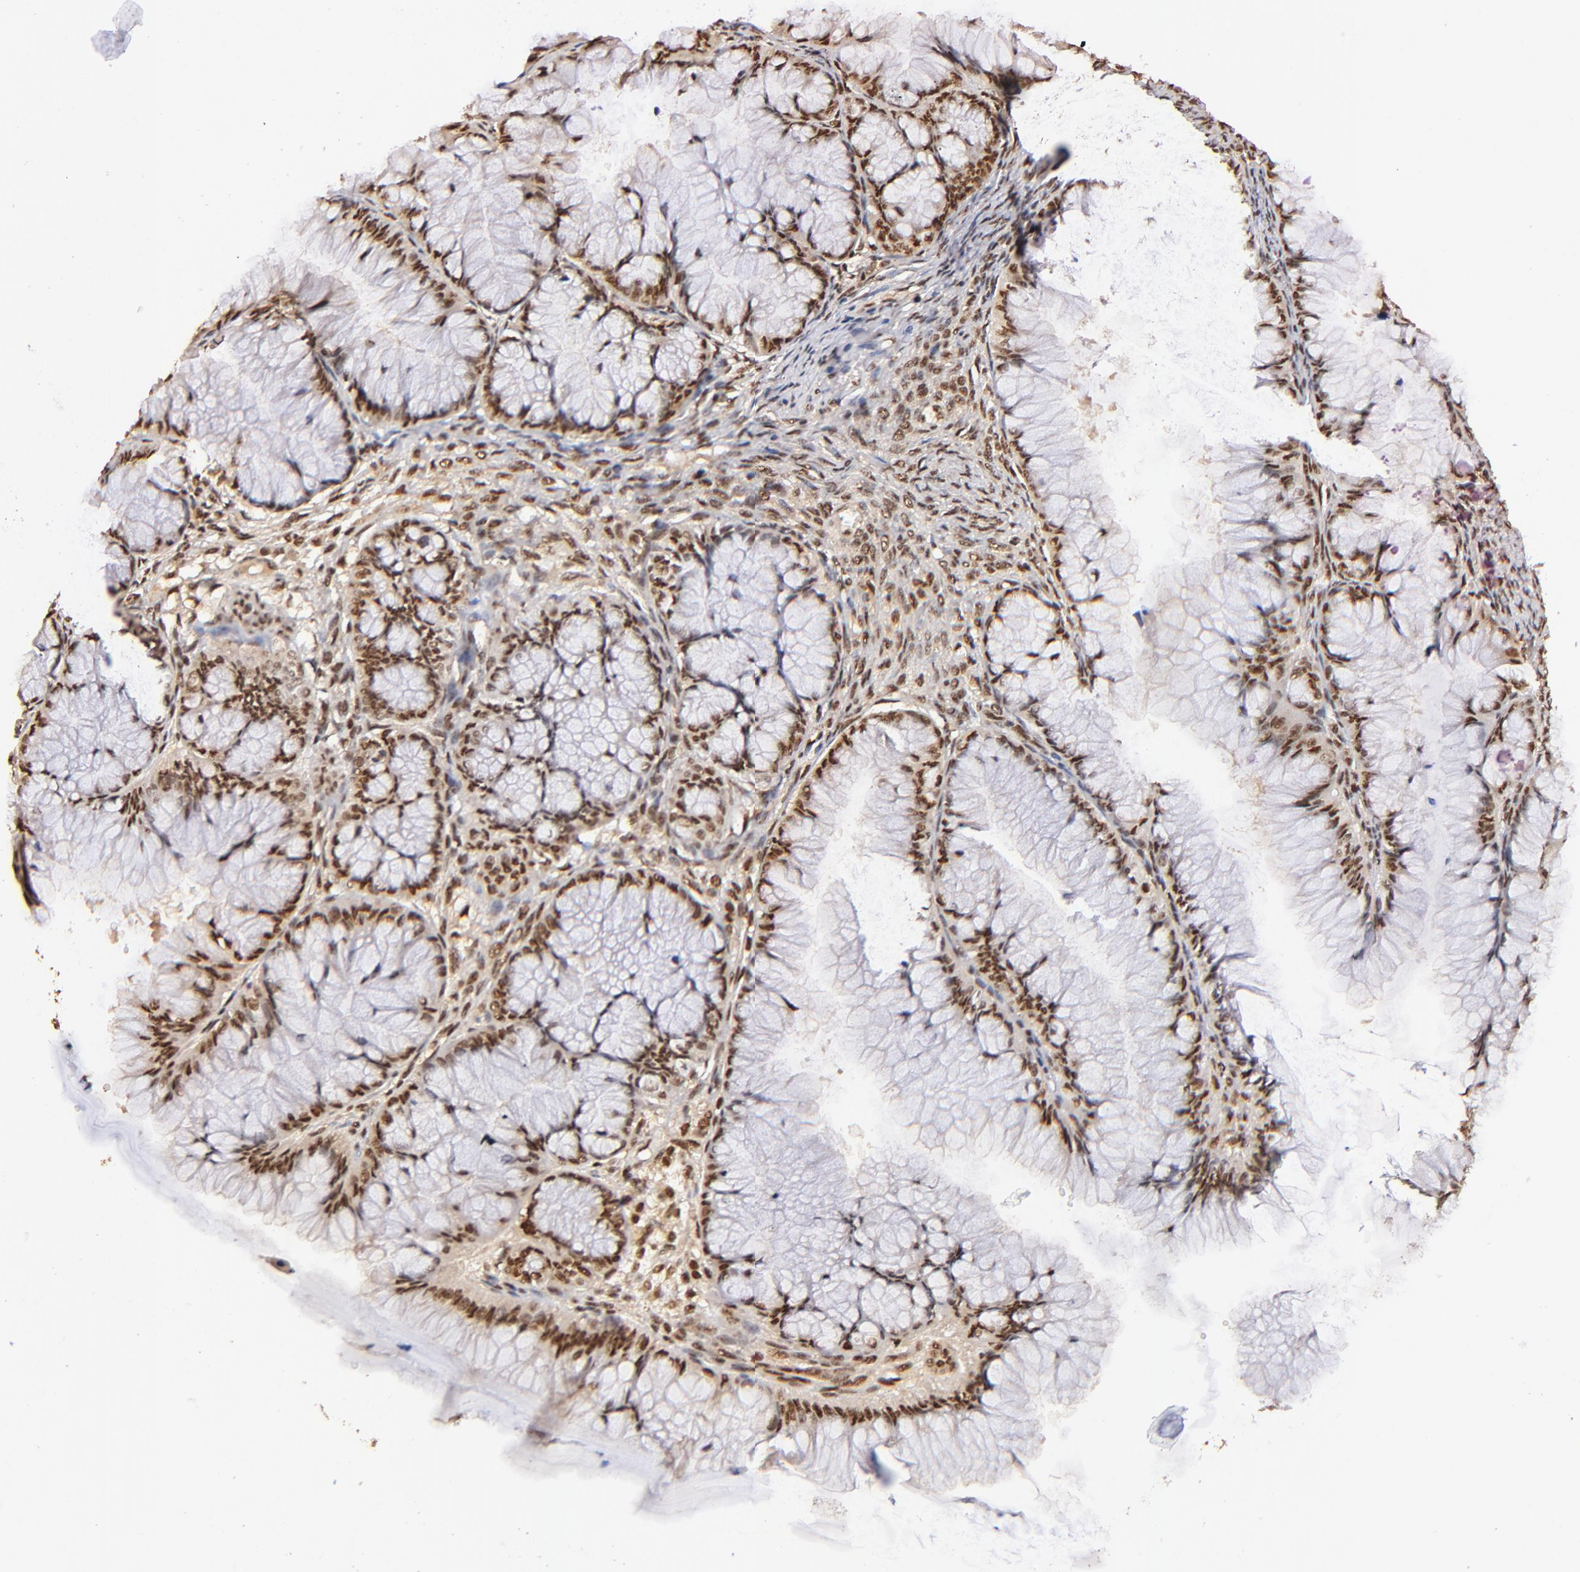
{"staining": {"intensity": "strong", "quantity": ">75%", "location": "cytoplasmic/membranous,nuclear"}, "tissue": "ovarian cancer", "cell_type": "Tumor cells", "image_type": "cancer", "snomed": [{"axis": "morphology", "description": "Cystadenocarcinoma, mucinous, NOS"}, {"axis": "topography", "description": "Ovary"}], "caption": "Approximately >75% of tumor cells in human ovarian cancer (mucinous cystadenocarcinoma) reveal strong cytoplasmic/membranous and nuclear protein staining as visualized by brown immunohistochemical staining.", "gene": "MED12", "patient": {"sex": "female", "age": 63}}